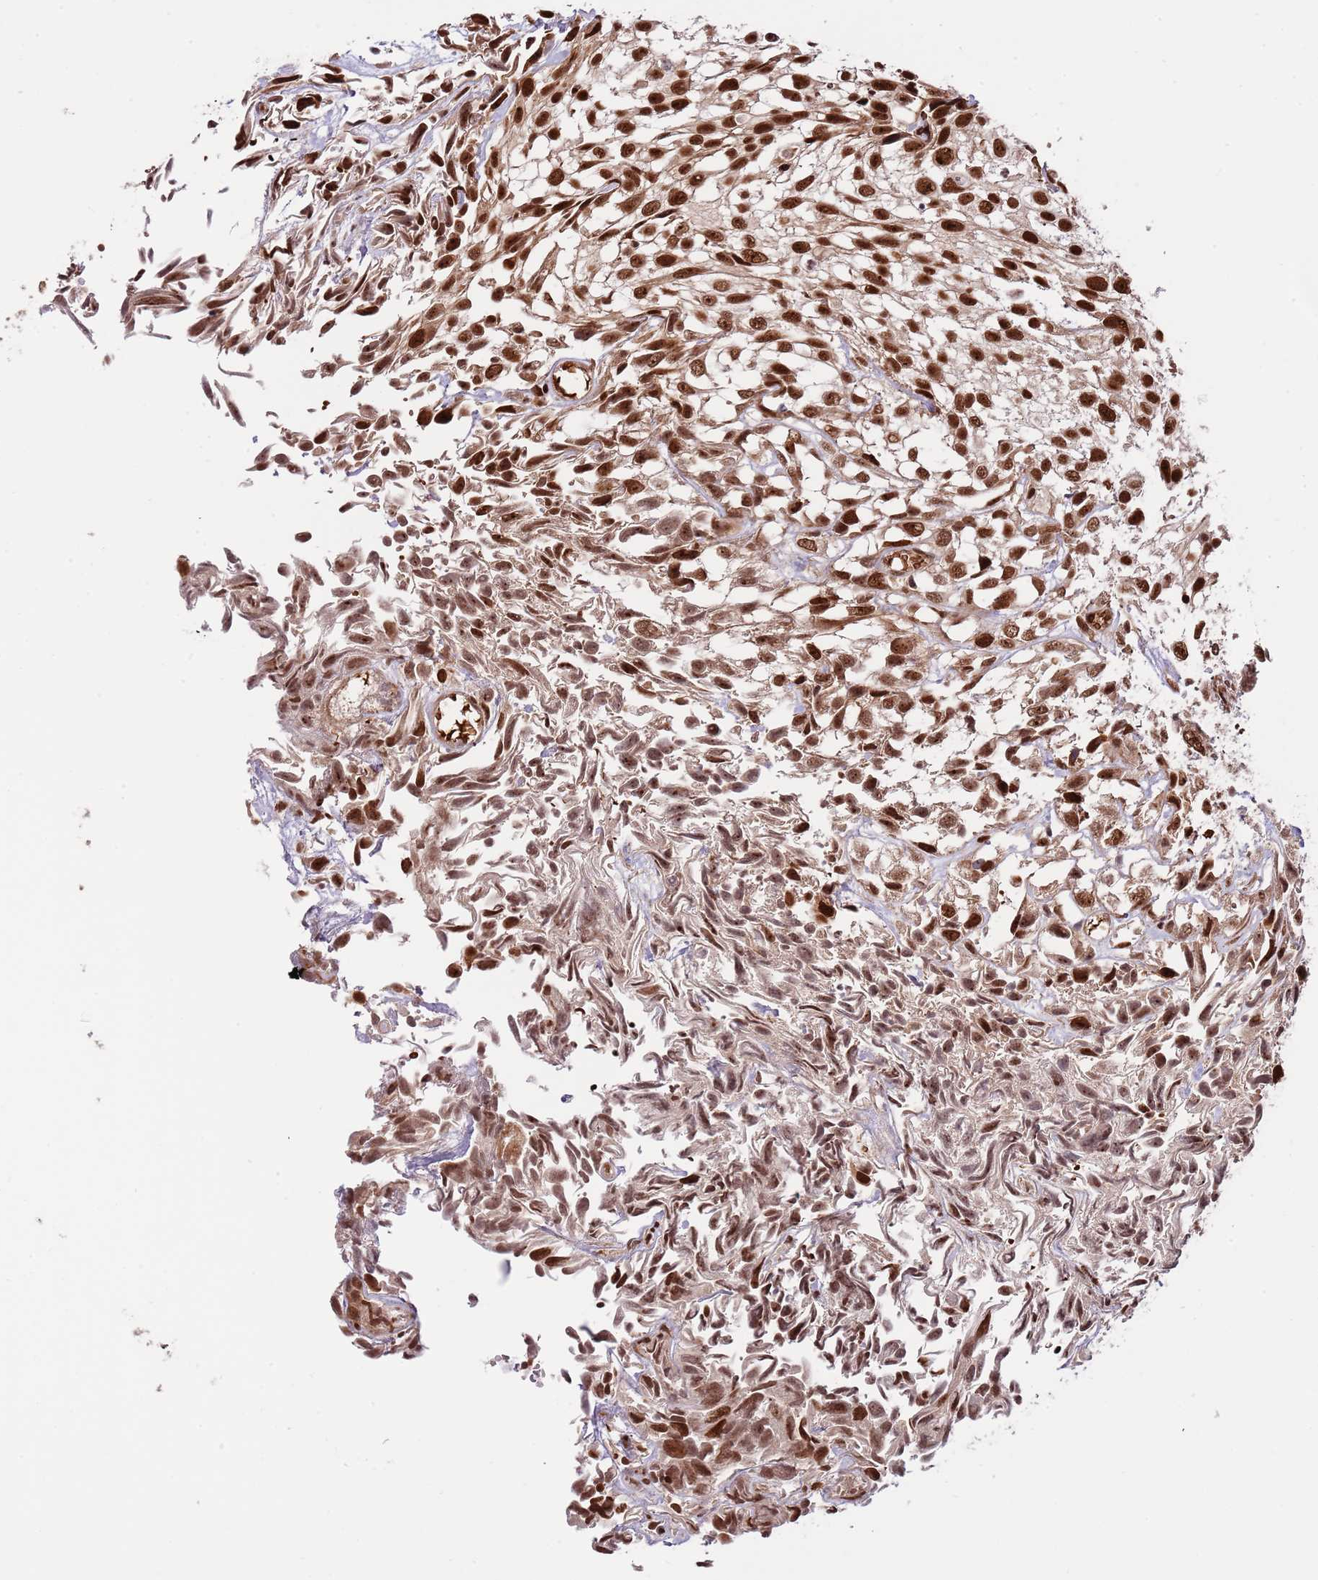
{"staining": {"intensity": "strong", "quantity": ">75%", "location": "nuclear"}, "tissue": "urothelial cancer", "cell_type": "Tumor cells", "image_type": "cancer", "snomed": [{"axis": "morphology", "description": "Urothelial carcinoma, High grade"}, {"axis": "topography", "description": "Urinary bladder"}], "caption": "Strong nuclear staining is appreciated in about >75% of tumor cells in urothelial cancer. The protein is stained brown, and the nuclei are stained in blue (DAB (3,3'-diaminobenzidine) IHC with brightfield microscopy, high magnification).", "gene": "RIF1", "patient": {"sex": "male", "age": 56}}